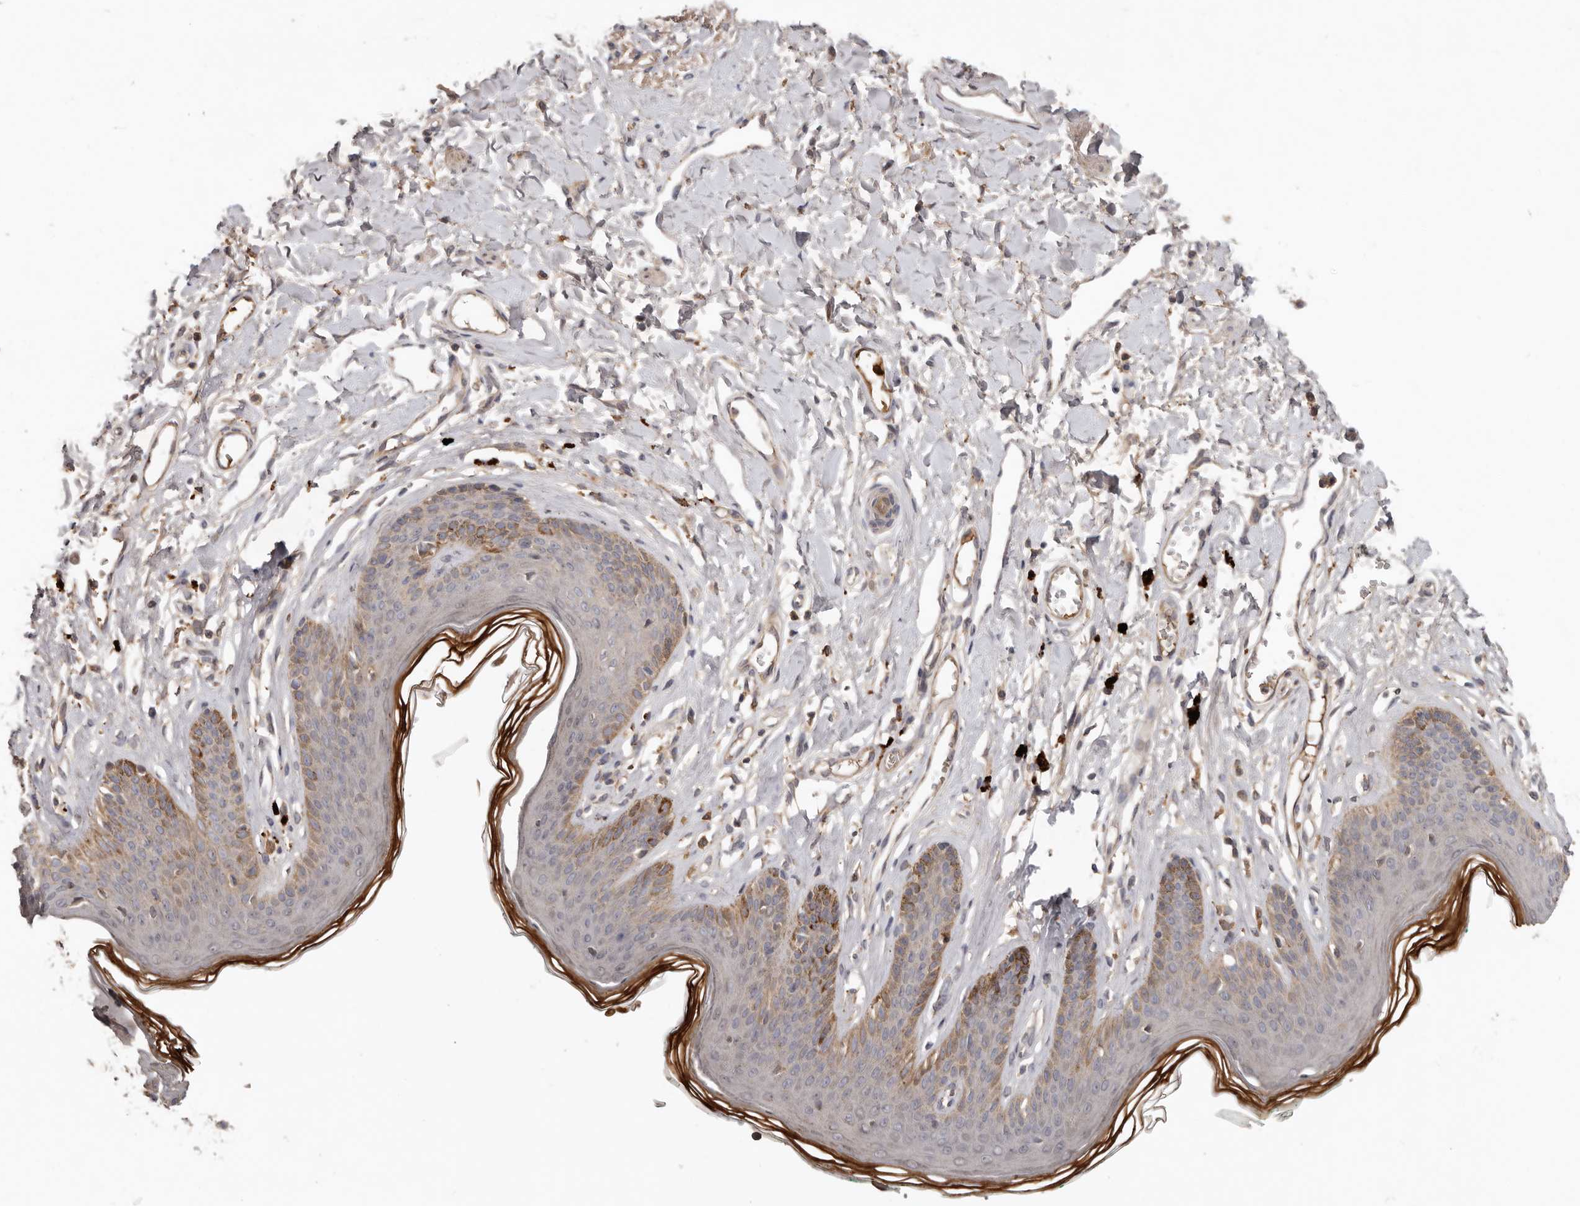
{"staining": {"intensity": "weak", "quantity": "25%-75%", "location": "cytoplasmic/membranous"}, "tissue": "skin", "cell_type": "Epidermal cells", "image_type": "normal", "snomed": [{"axis": "morphology", "description": "Normal tissue, NOS"}, {"axis": "morphology", "description": "Squamous cell carcinoma, NOS"}, {"axis": "topography", "description": "Vulva"}], "caption": "This is a histology image of immunohistochemistry staining of normal skin, which shows weak expression in the cytoplasmic/membranous of epidermal cells.", "gene": "NMUR1", "patient": {"sex": "female", "age": 85}}